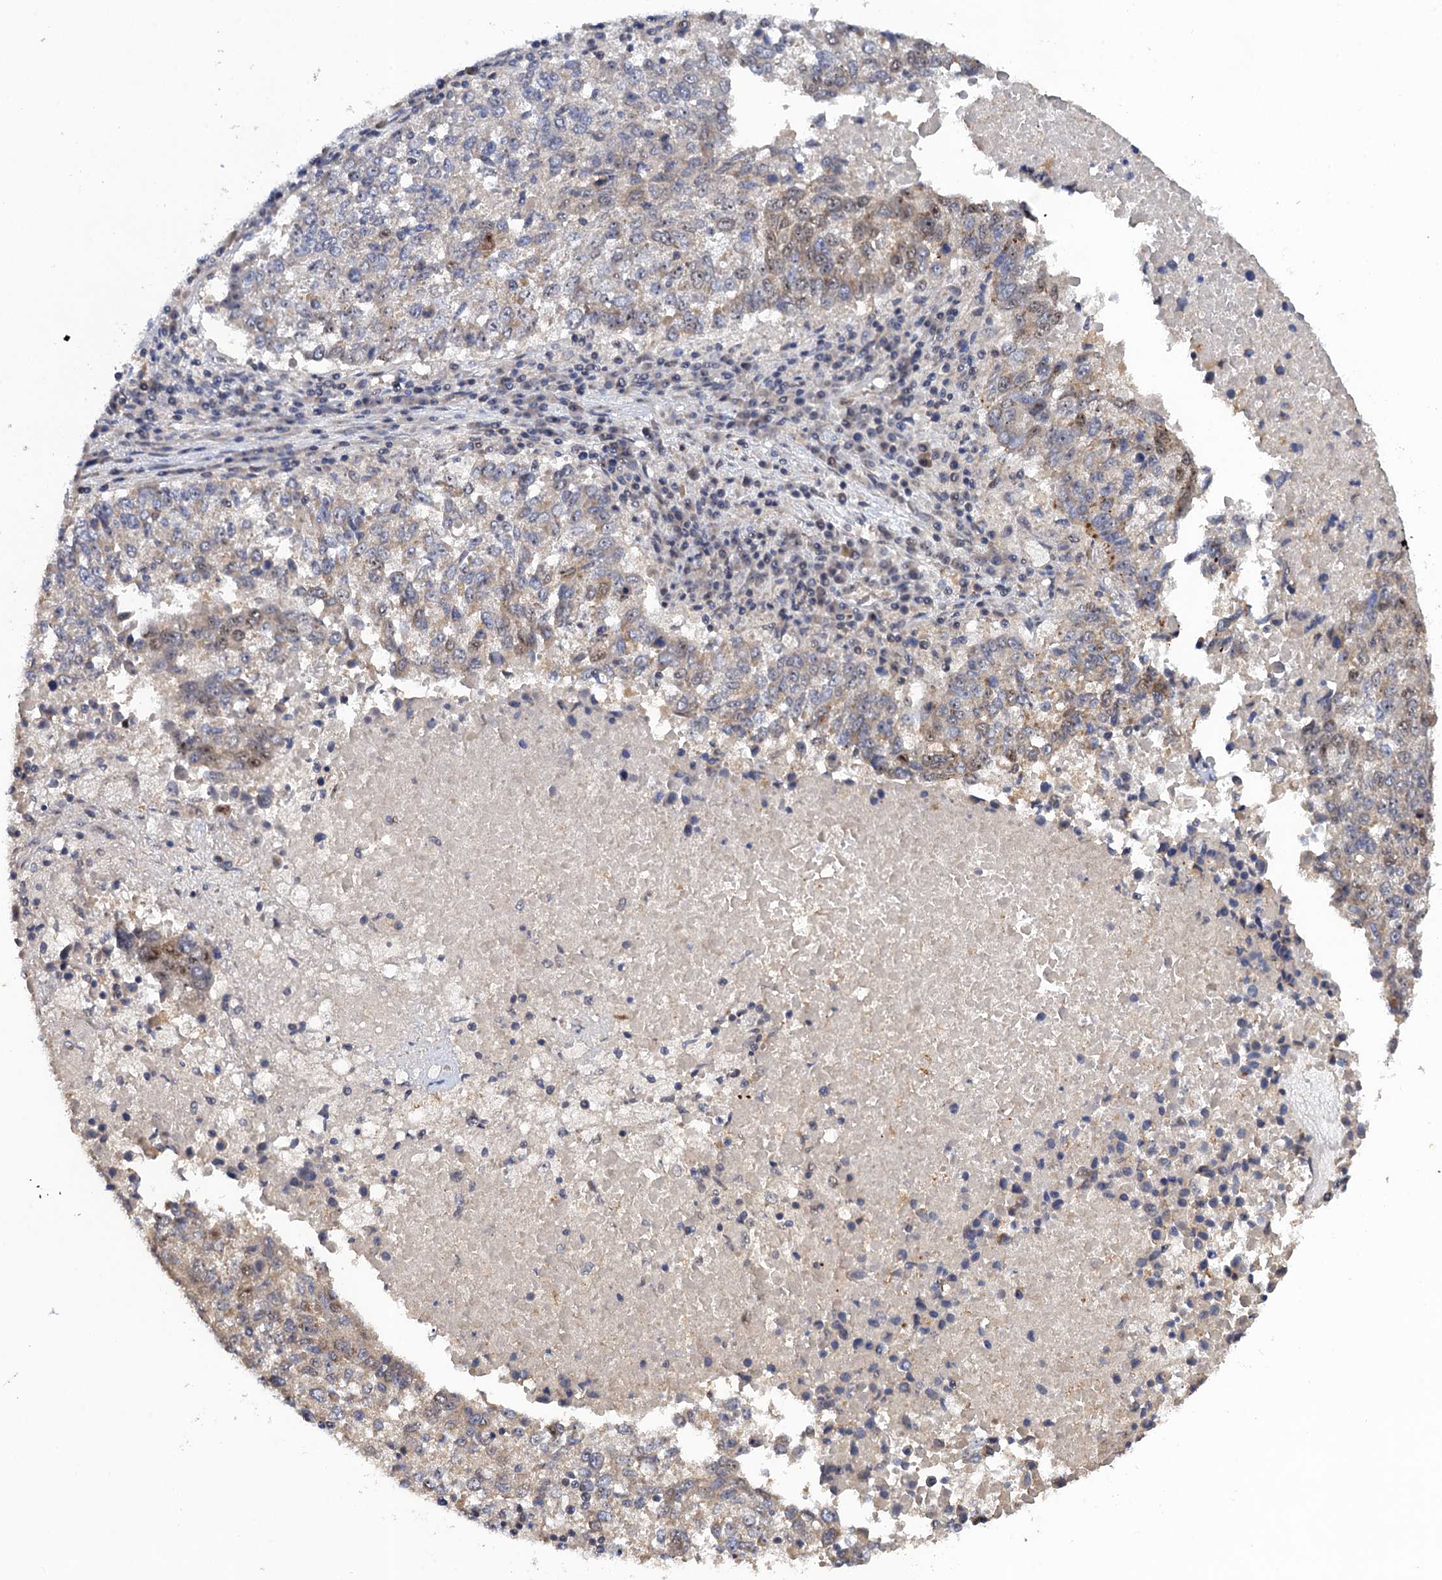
{"staining": {"intensity": "weak", "quantity": "25%-75%", "location": "nuclear"}, "tissue": "lung cancer", "cell_type": "Tumor cells", "image_type": "cancer", "snomed": [{"axis": "morphology", "description": "Squamous cell carcinoma, NOS"}, {"axis": "topography", "description": "Lung"}], "caption": "Protein staining reveals weak nuclear expression in about 25%-75% of tumor cells in lung cancer (squamous cell carcinoma).", "gene": "ZAR1L", "patient": {"sex": "male", "age": 73}}